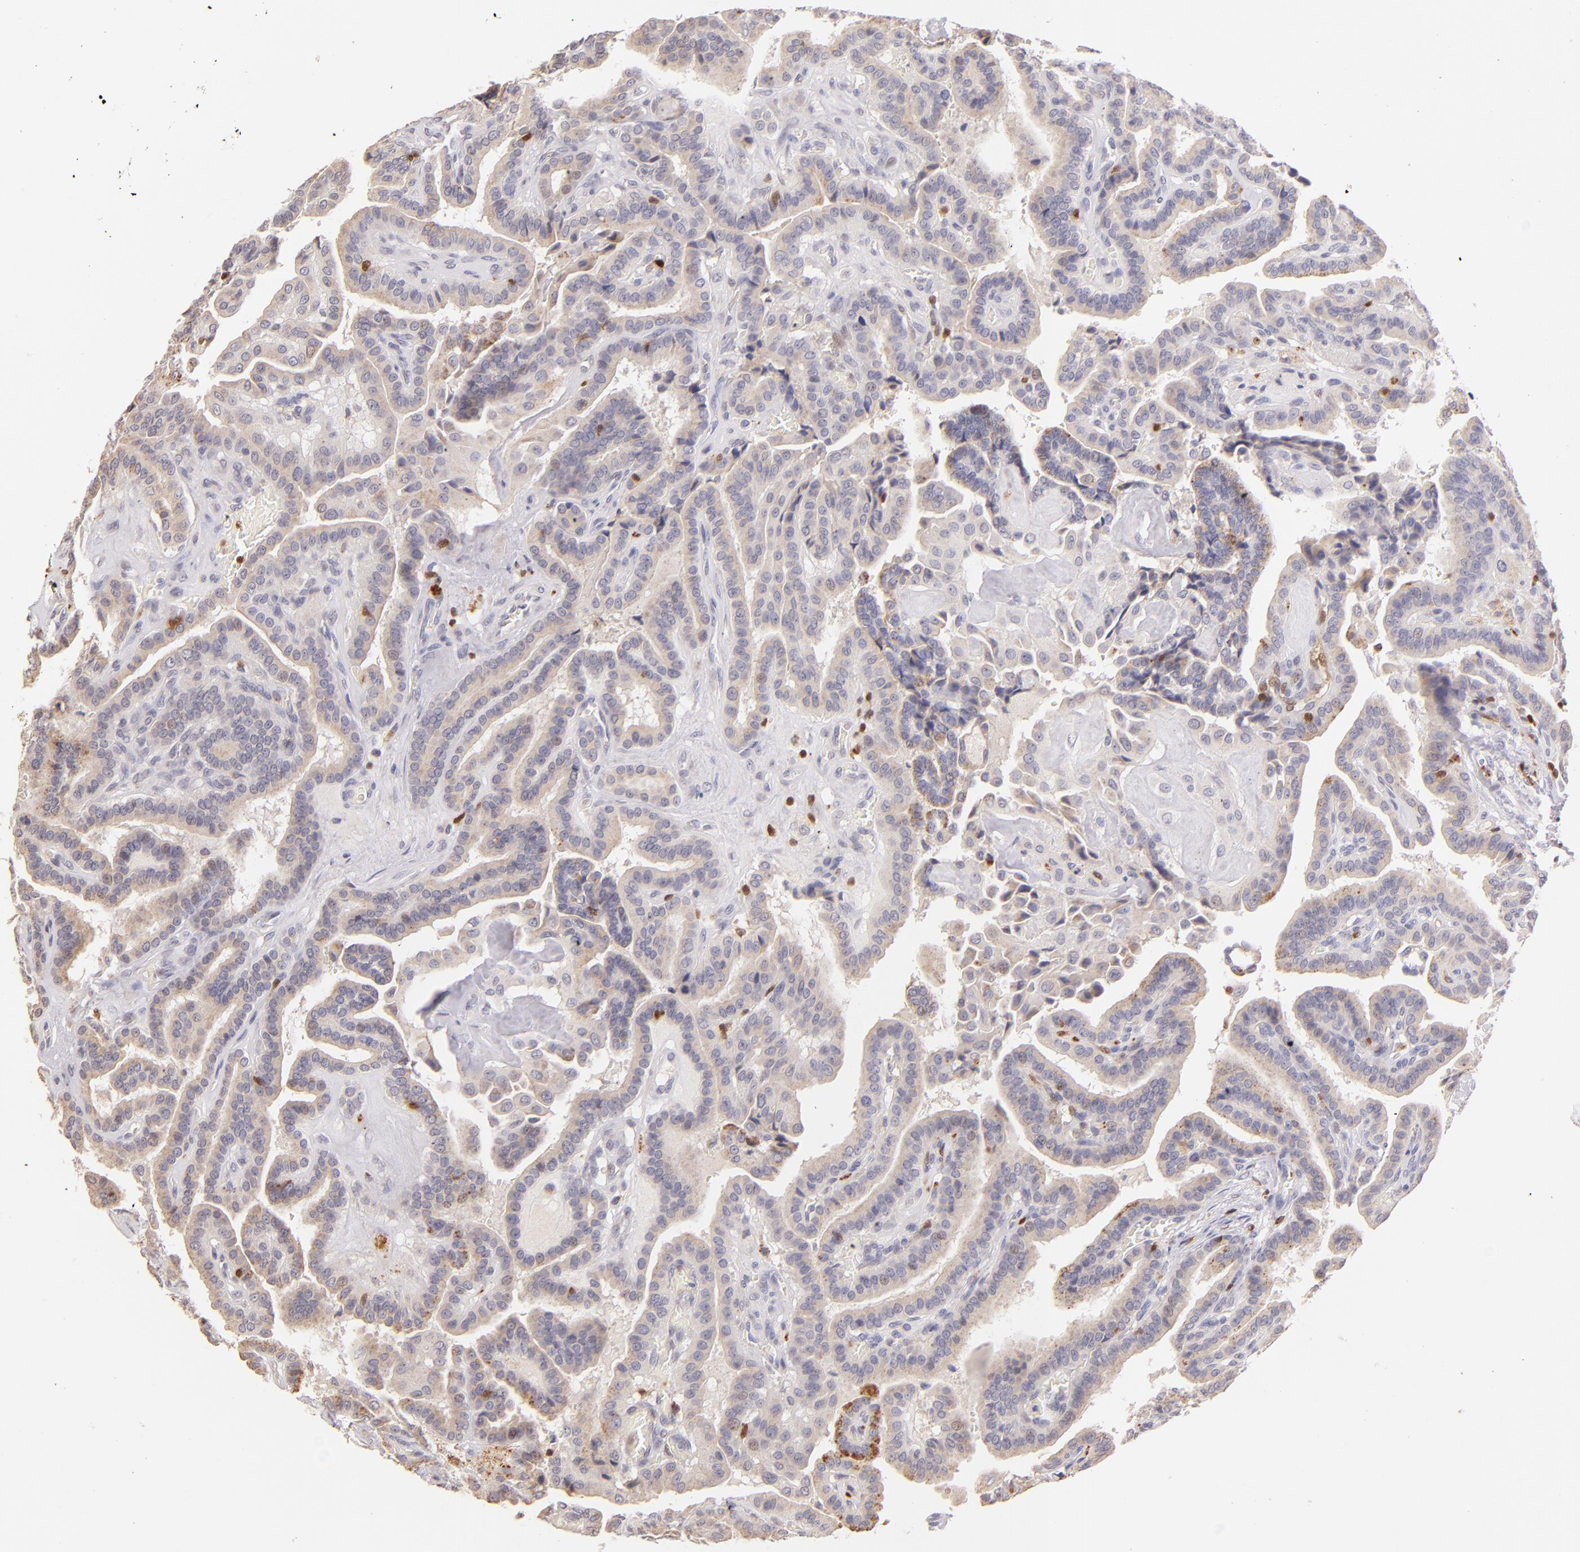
{"staining": {"intensity": "weak", "quantity": "25%-75%", "location": "cytoplasmic/membranous"}, "tissue": "thyroid cancer", "cell_type": "Tumor cells", "image_type": "cancer", "snomed": [{"axis": "morphology", "description": "Papillary adenocarcinoma, NOS"}, {"axis": "topography", "description": "Thyroid gland"}], "caption": "Thyroid papillary adenocarcinoma stained for a protein demonstrates weak cytoplasmic/membranous positivity in tumor cells.", "gene": "ZAP70", "patient": {"sex": "male", "age": 87}}